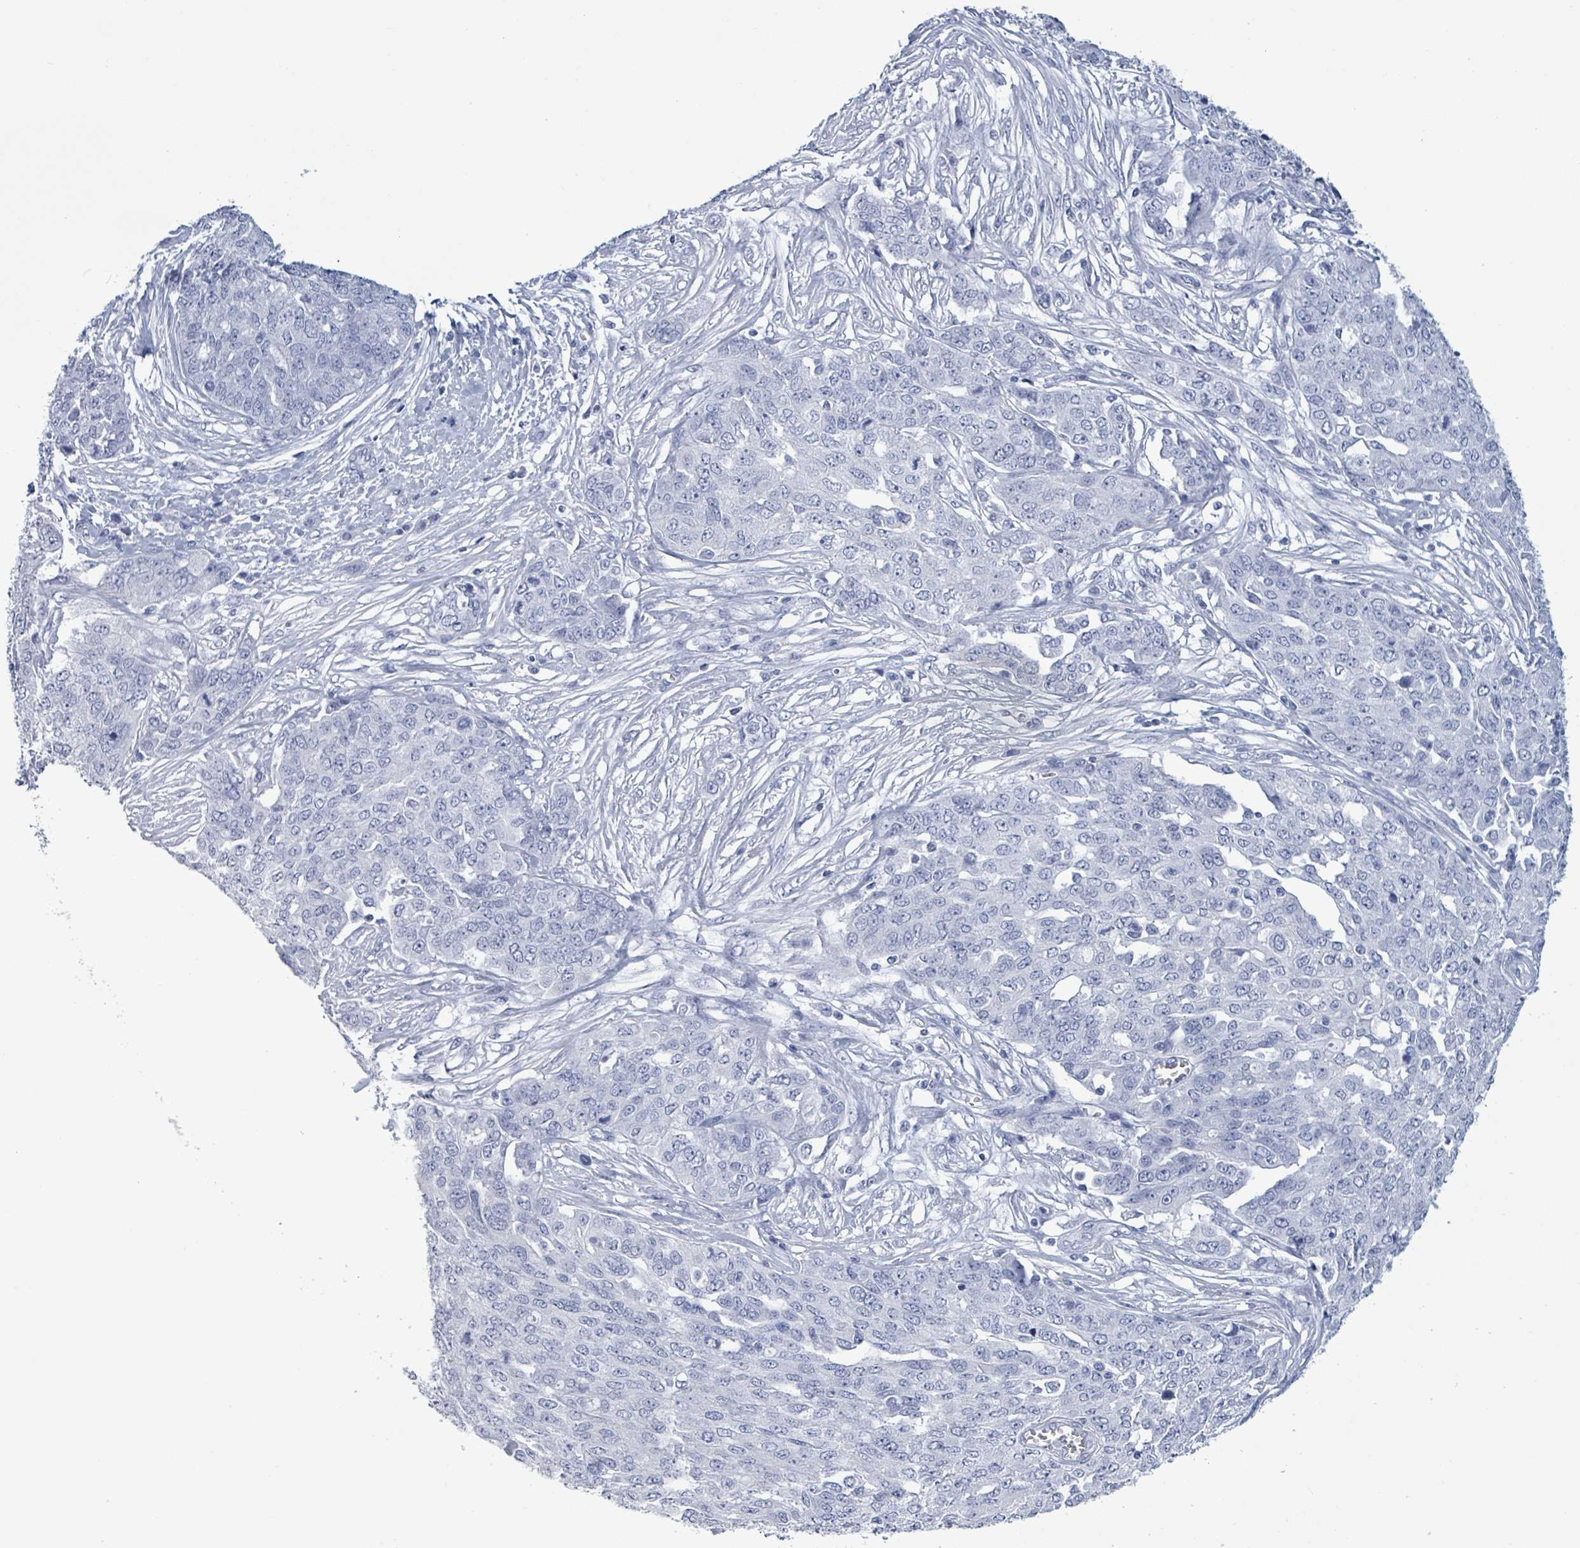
{"staining": {"intensity": "negative", "quantity": "none", "location": "none"}, "tissue": "ovarian cancer", "cell_type": "Tumor cells", "image_type": "cancer", "snomed": [{"axis": "morphology", "description": "Cystadenocarcinoma, serous, NOS"}, {"axis": "topography", "description": "Soft tissue"}, {"axis": "topography", "description": "Ovary"}], "caption": "DAB (3,3'-diaminobenzidine) immunohistochemical staining of human ovarian cancer (serous cystadenocarcinoma) shows no significant positivity in tumor cells.", "gene": "NKX2-1", "patient": {"sex": "female", "age": 57}}